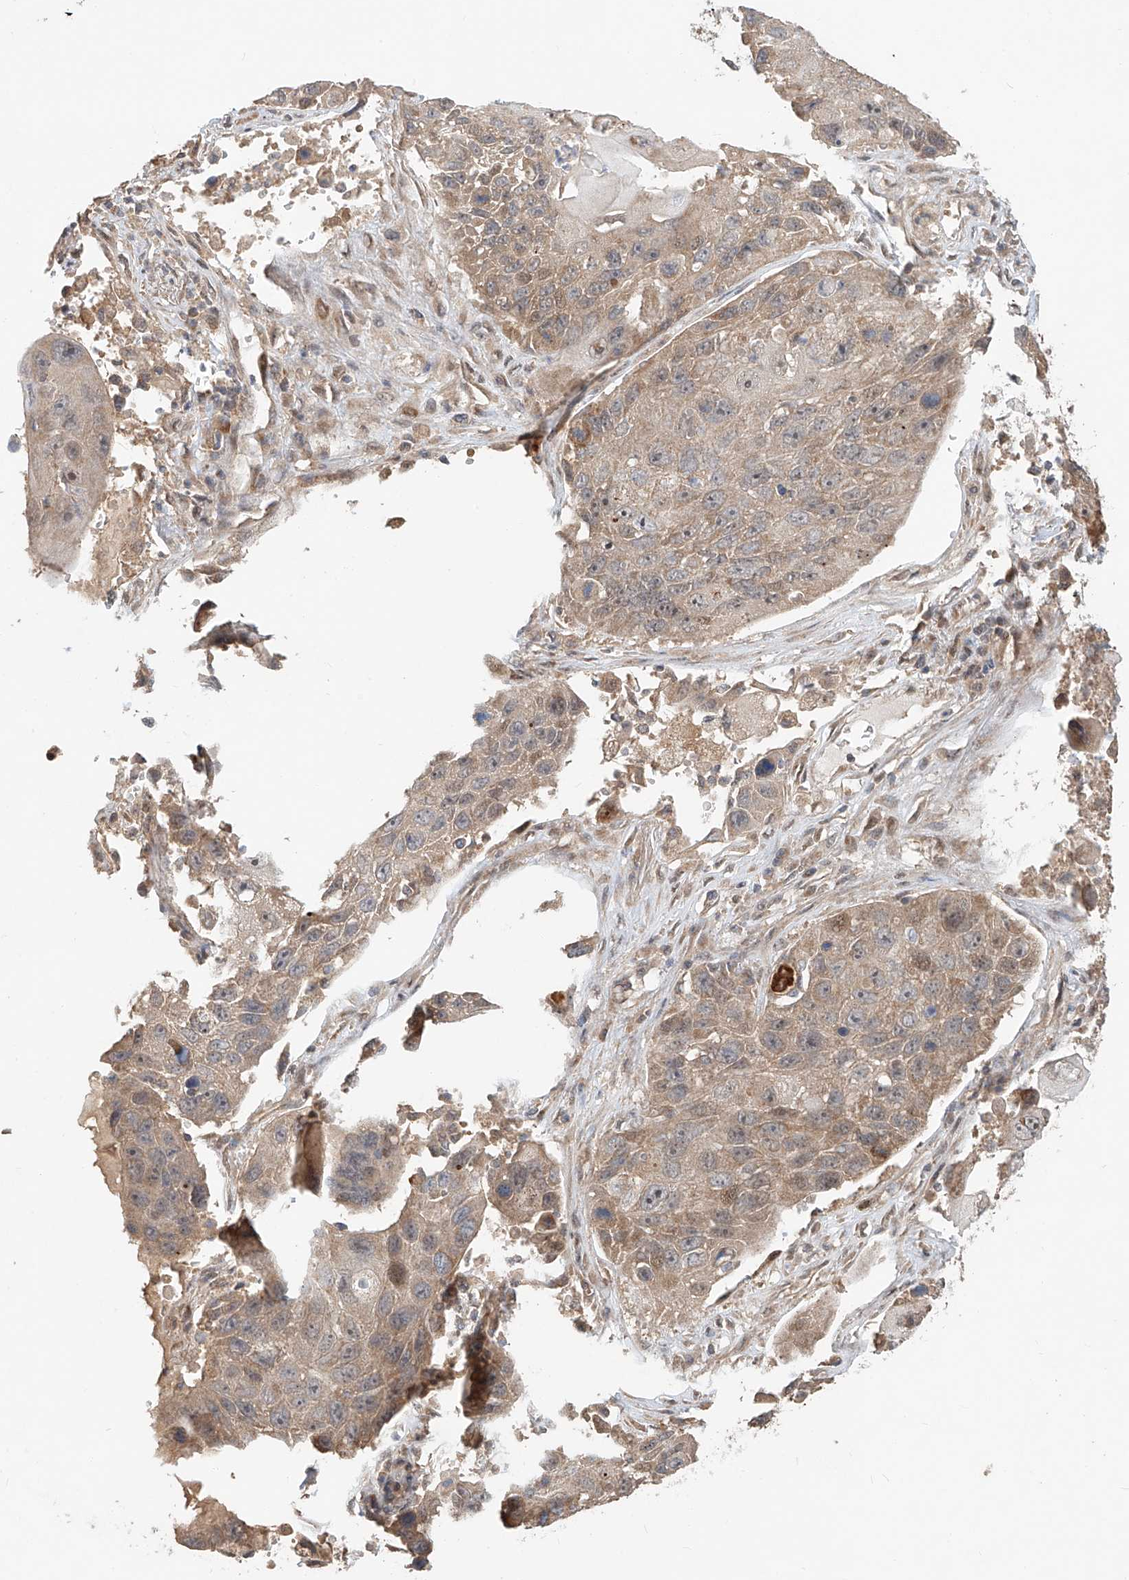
{"staining": {"intensity": "weak", "quantity": "25%-75%", "location": "cytoplasmic/membranous"}, "tissue": "lung cancer", "cell_type": "Tumor cells", "image_type": "cancer", "snomed": [{"axis": "morphology", "description": "Squamous cell carcinoma, NOS"}, {"axis": "topography", "description": "Lung"}], "caption": "The image displays a brown stain indicating the presence of a protein in the cytoplasmic/membranous of tumor cells in squamous cell carcinoma (lung). (Stains: DAB (3,3'-diaminobenzidine) in brown, nuclei in blue, Microscopy: brightfield microscopy at high magnification).", "gene": "TMEM61", "patient": {"sex": "male", "age": 61}}